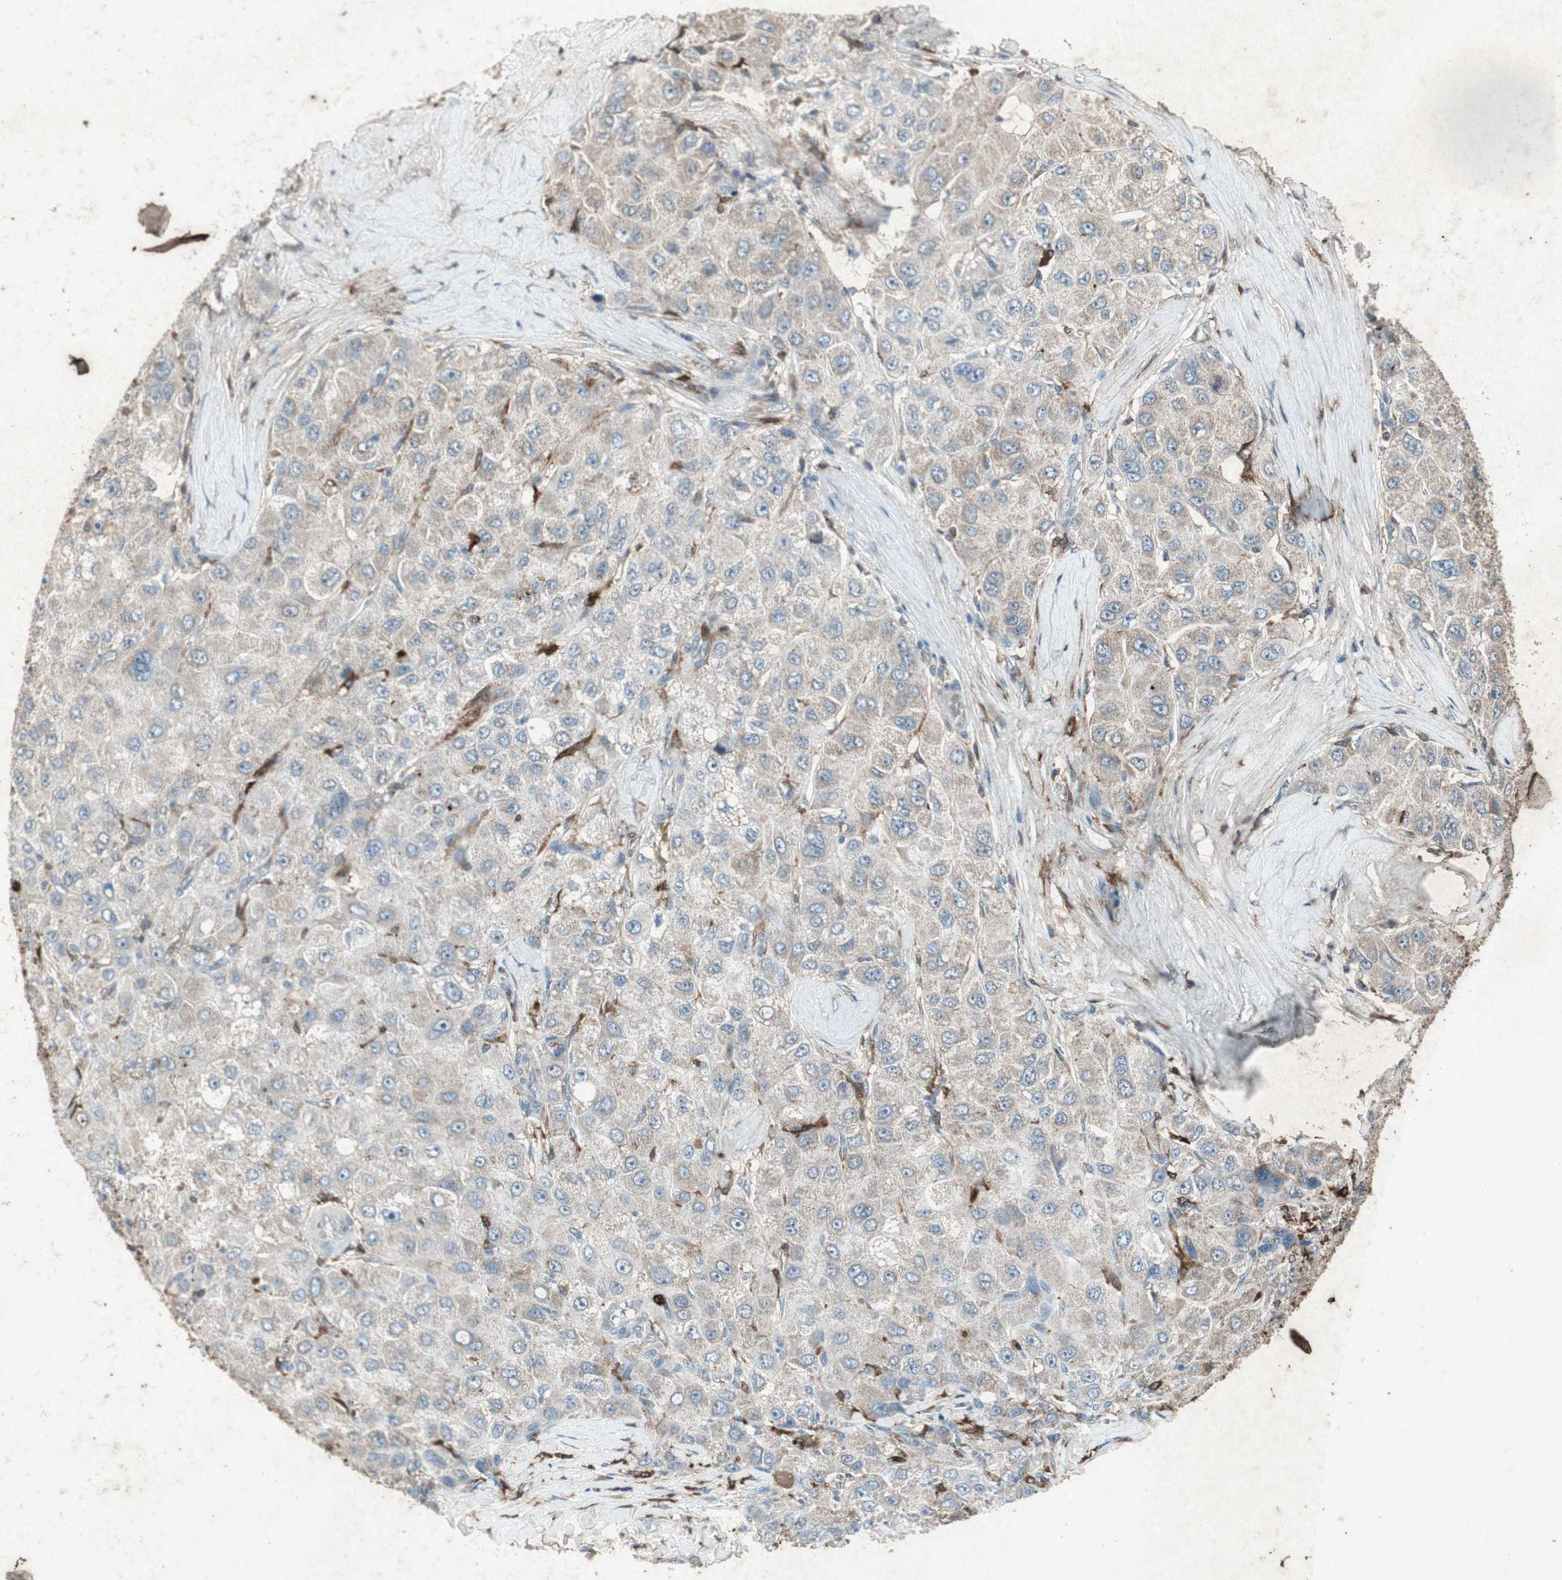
{"staining": {"intensity": "weak", "quantity": "25%-75%", "location": "cytoplasmic/membranous,nuclear"}, "tissue": "liver cancer", "cell_type": "Tumor cells", "image_type": "cancer", "snomed": [{"axis": "morphology", "description": "Carcinoma, Hepatocellular, NOS"}, {"axis": "topography", "description": "Liver"}], "caption": "This is an image of immunohistochemistry (IHC) staining of hepatocellular carcinoma (liver), which shows weak positivity in the cytoplasmic/membranous and nuclear of tumor cells.", "gene": "TYROBP", "patient": {"sex": "male", "age": 80}}